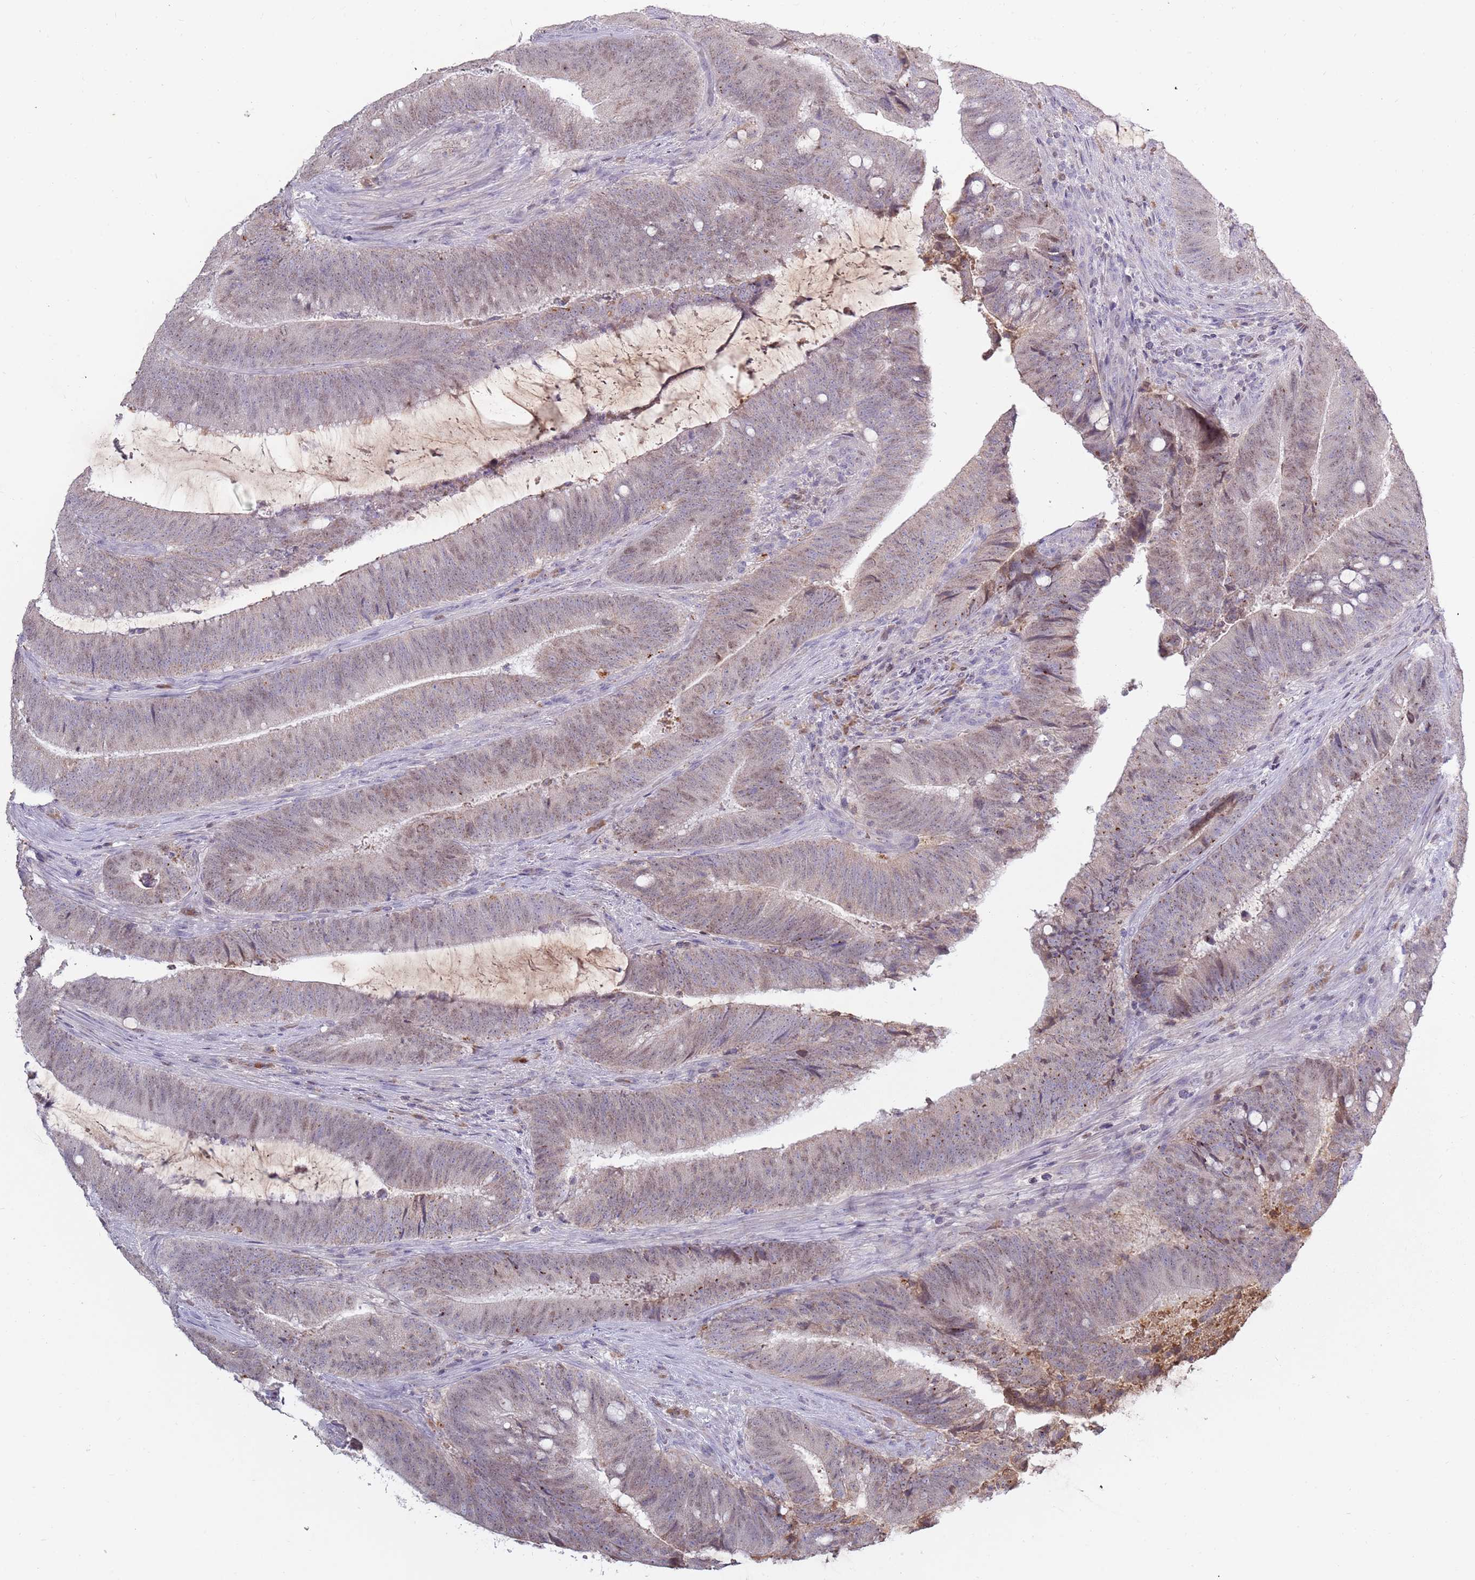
{"staining": {"intensity": "weak", "quantity": "25%-75%", "location": "nuclear"}, "tissue": "colorectal cancer", "cell_type": "Tumor cells", "image_type": "cancer", "snomed": [{"axis": "morphology", "description": "Adenocarcinoma, NOS"}, {"axis": "topography", "description": "Colon"}], "caption": "DAB immunohistochemical staining of adenocarcinoma (colorectal) displays weak nuclear protein staining in about 25%-75% of tumor cells.", "gene": "SYS1", "patient": {"sex": "female", "age": 43}}